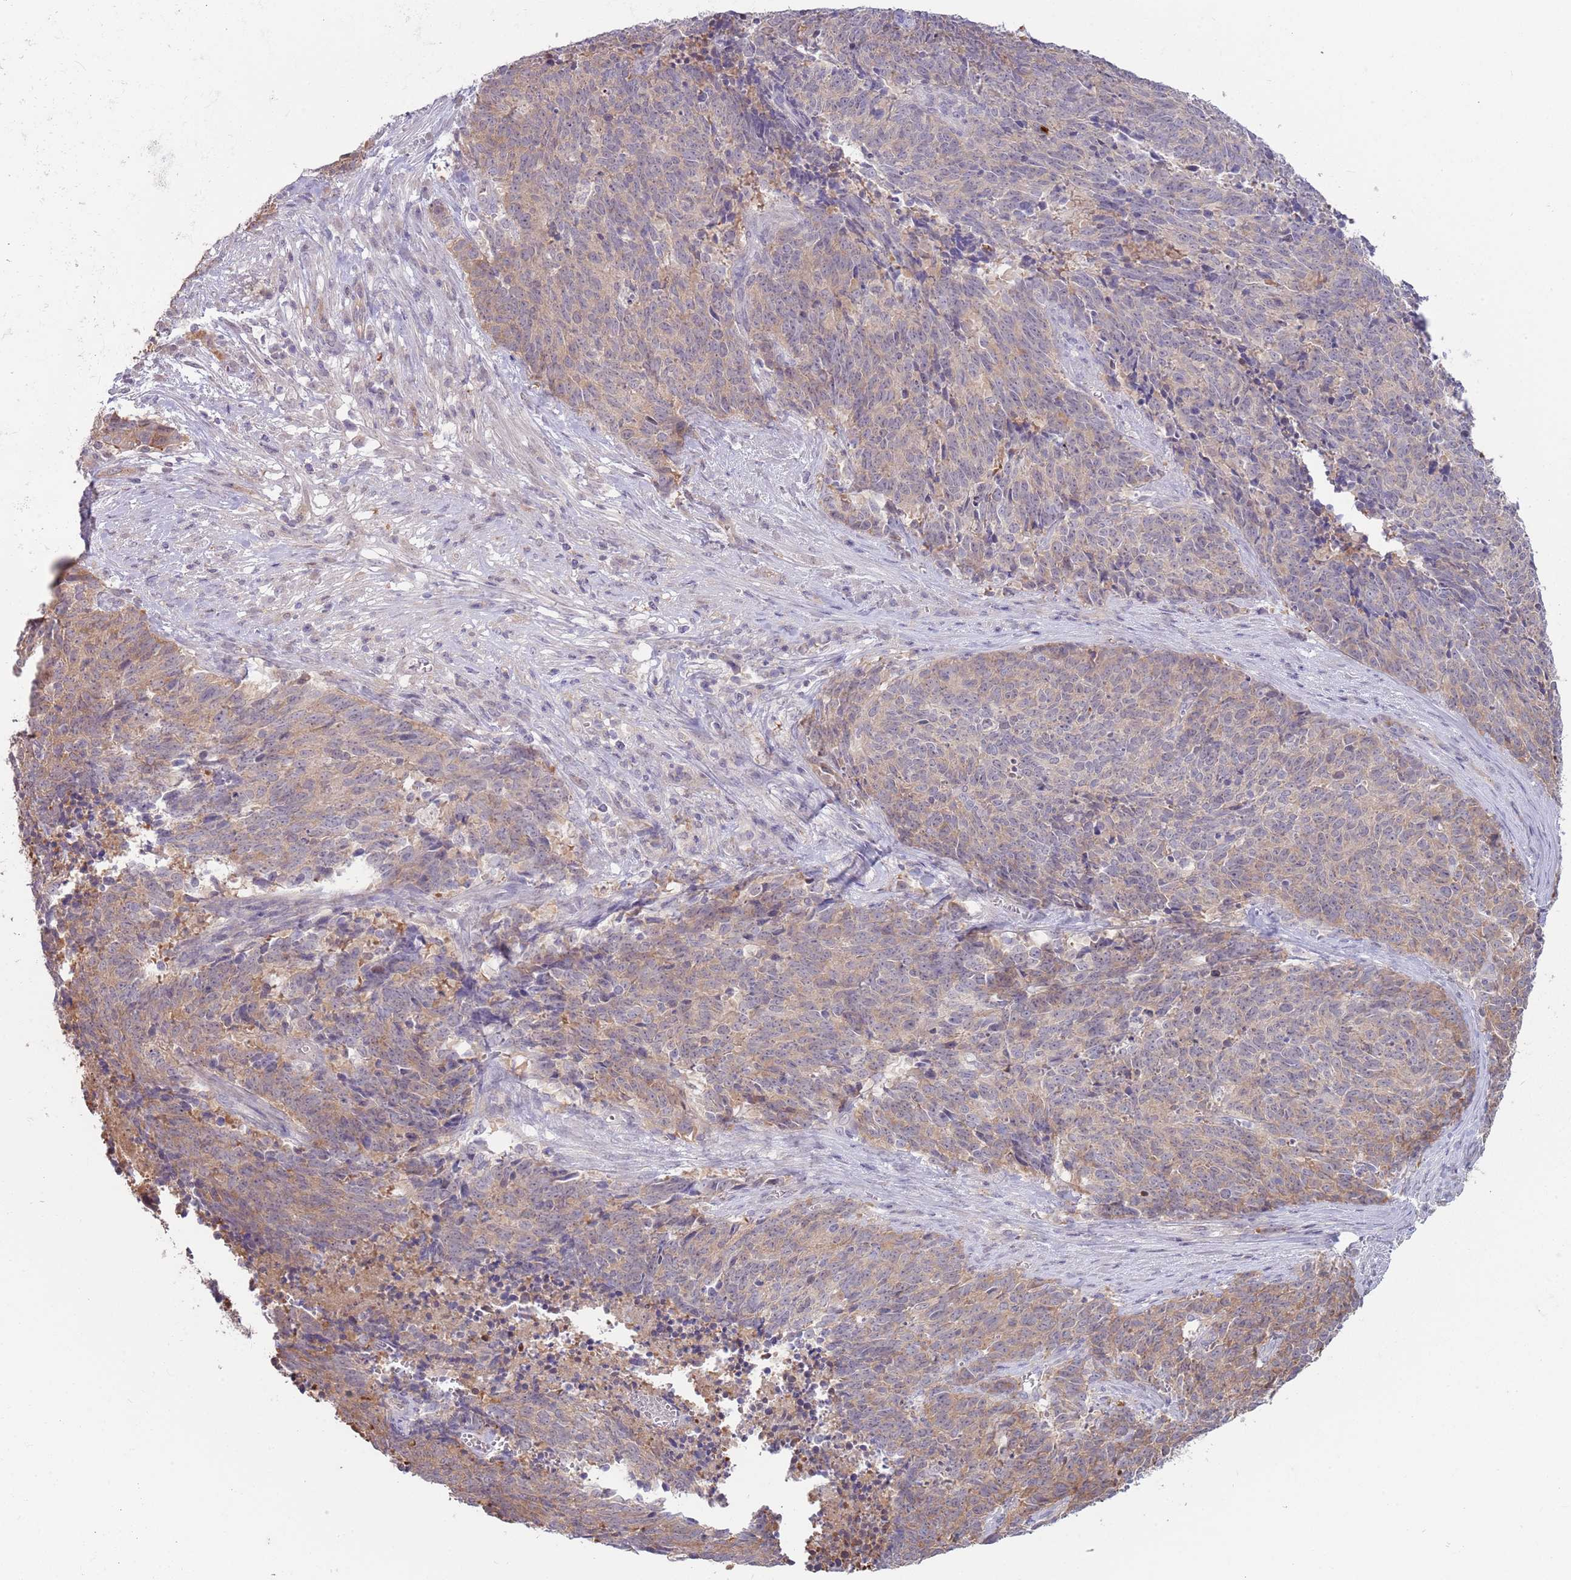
{"staining": {"intensity": "weak", "quantity": "25%-75%", "location": "cytoplasmic/membranous"}, "tissue": "cervical cancer", "cell_type": "Tumor cells", "image_type": "cancer", "snomed": [{"axis": "morphology", "description": "Squamous cell carcinoma, NOS"}, {"axis": "topography", "description": "Cervix"}], "caption": "IHC (DAB (3,3'-diaminobenzidine)) staining of human squamous cell carcinoma (cervical) exhibits weak cytoplasmic/membranous protein staining in about 25%-75% of tumor cells. The staining is performed using DAB brown chromogen to label protein expression. The nuclei are counter-stained blue using hematoxylin.", "gene": "LDHD", "patient": {"sex": "female", "age": 29}}